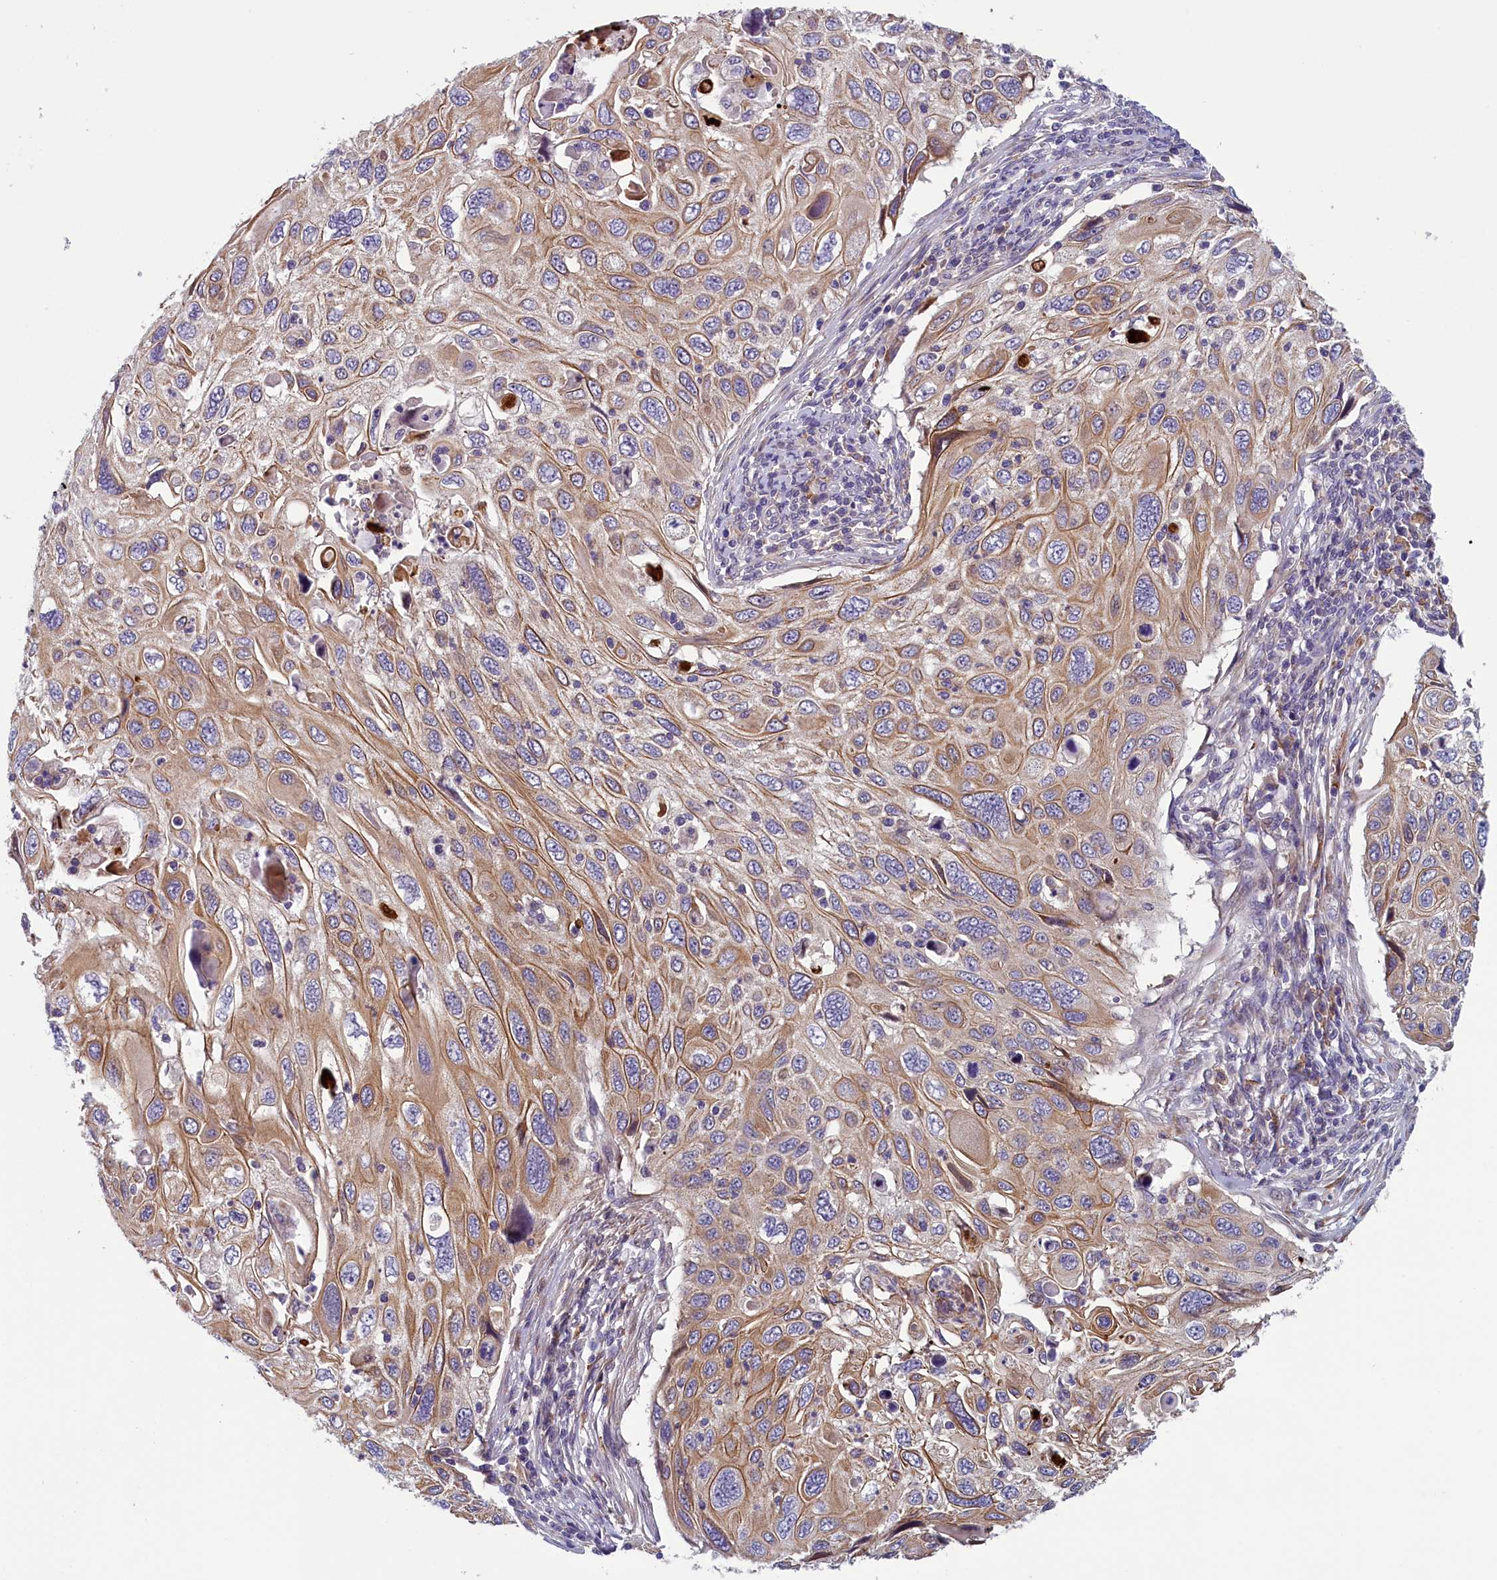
{"staining": {"intensity": "moderate", "quantity": ">75%", "location": "cytoplasmic/membranous"}, "tissue": "cervical cancer", "cell_type": "Tumor cells", "image_type": "cancer", "snomed": [{"axis": "morphology", "description": "Squamous cell carcinoma, NOS"}, {"axis": "topography", "description": "Cervix"}], "caption": "Moderate cytoplasmic/membranous positivity for a protein is seen in approximately >75% of tumor cells of cervical squamous cell carcinoma using immunohistochemistry.", "gene": "ANKRD39", "patient": {"sex": "female", "age": 70}}